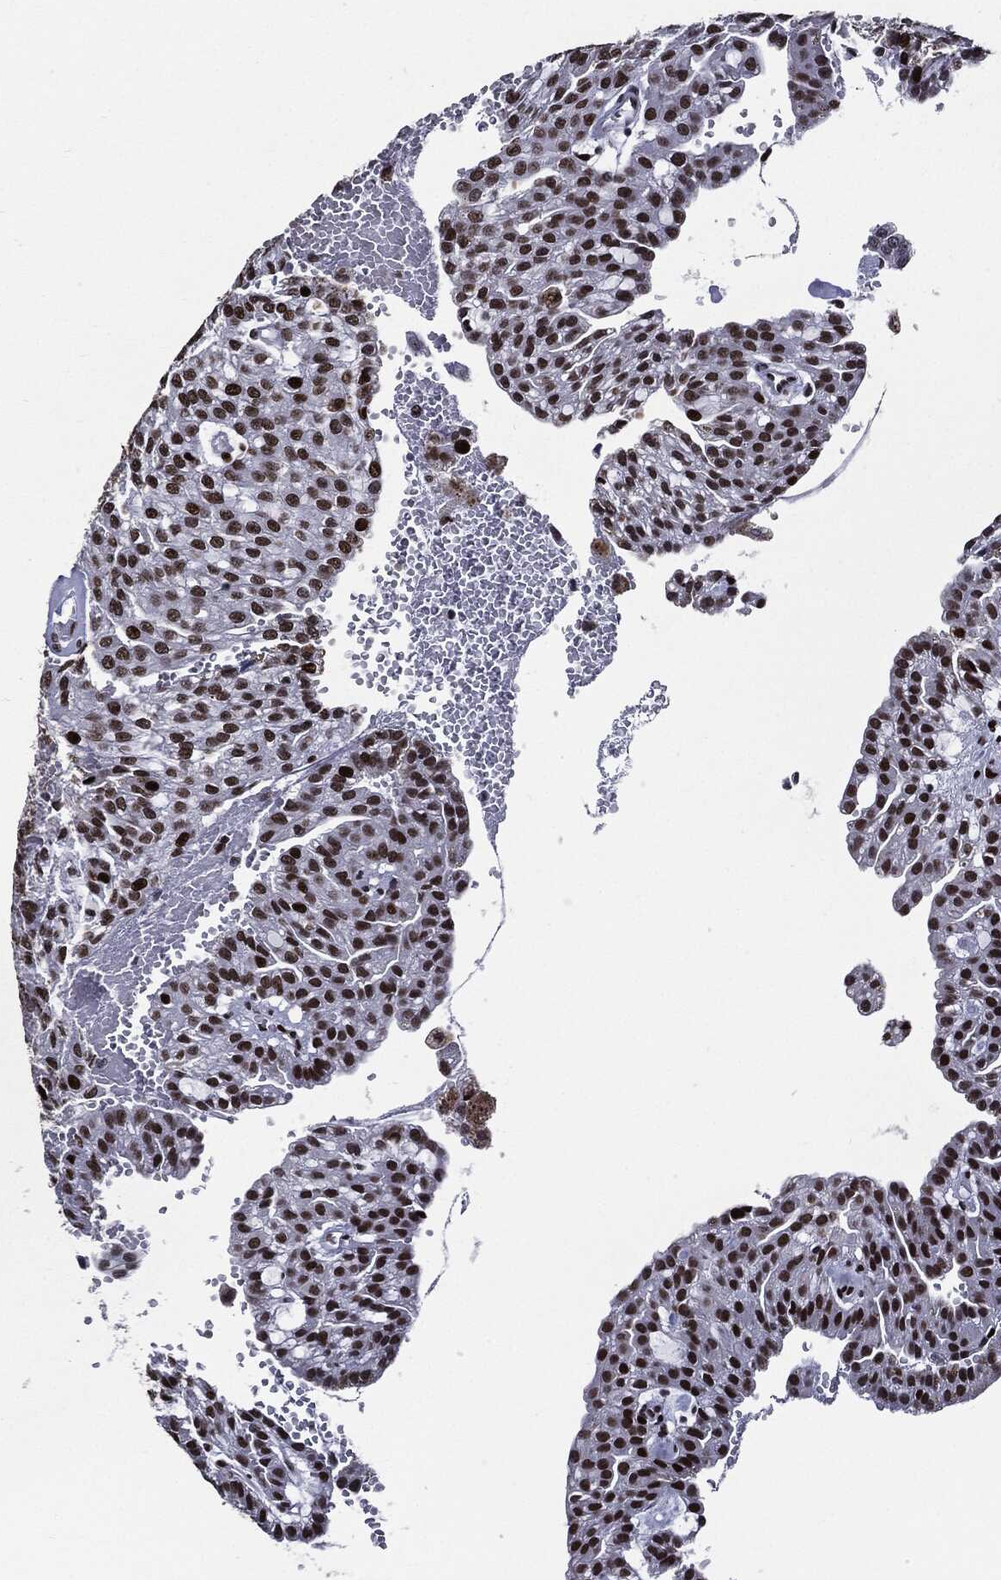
{"staining": {"intensity": "strong", "quantity": "25%-75%", "location": "nuclear"}, "tissue": "renal cancer", "cell_type": "Tumor cells", "image_type": "cancer", "snomed": [{"axis": "morphology", "description": "Adenocarcinoma, NOS"}, {"axis": "topography", "description": "Kidney"}], "caption": "A high amount of strong nuclear staining is present in approximately 25%-75% of tumor cells in adenocarcinoma (renal) tissue.", "gene": "ZFP91", "patient": {"sex": "male", "age": 63}}